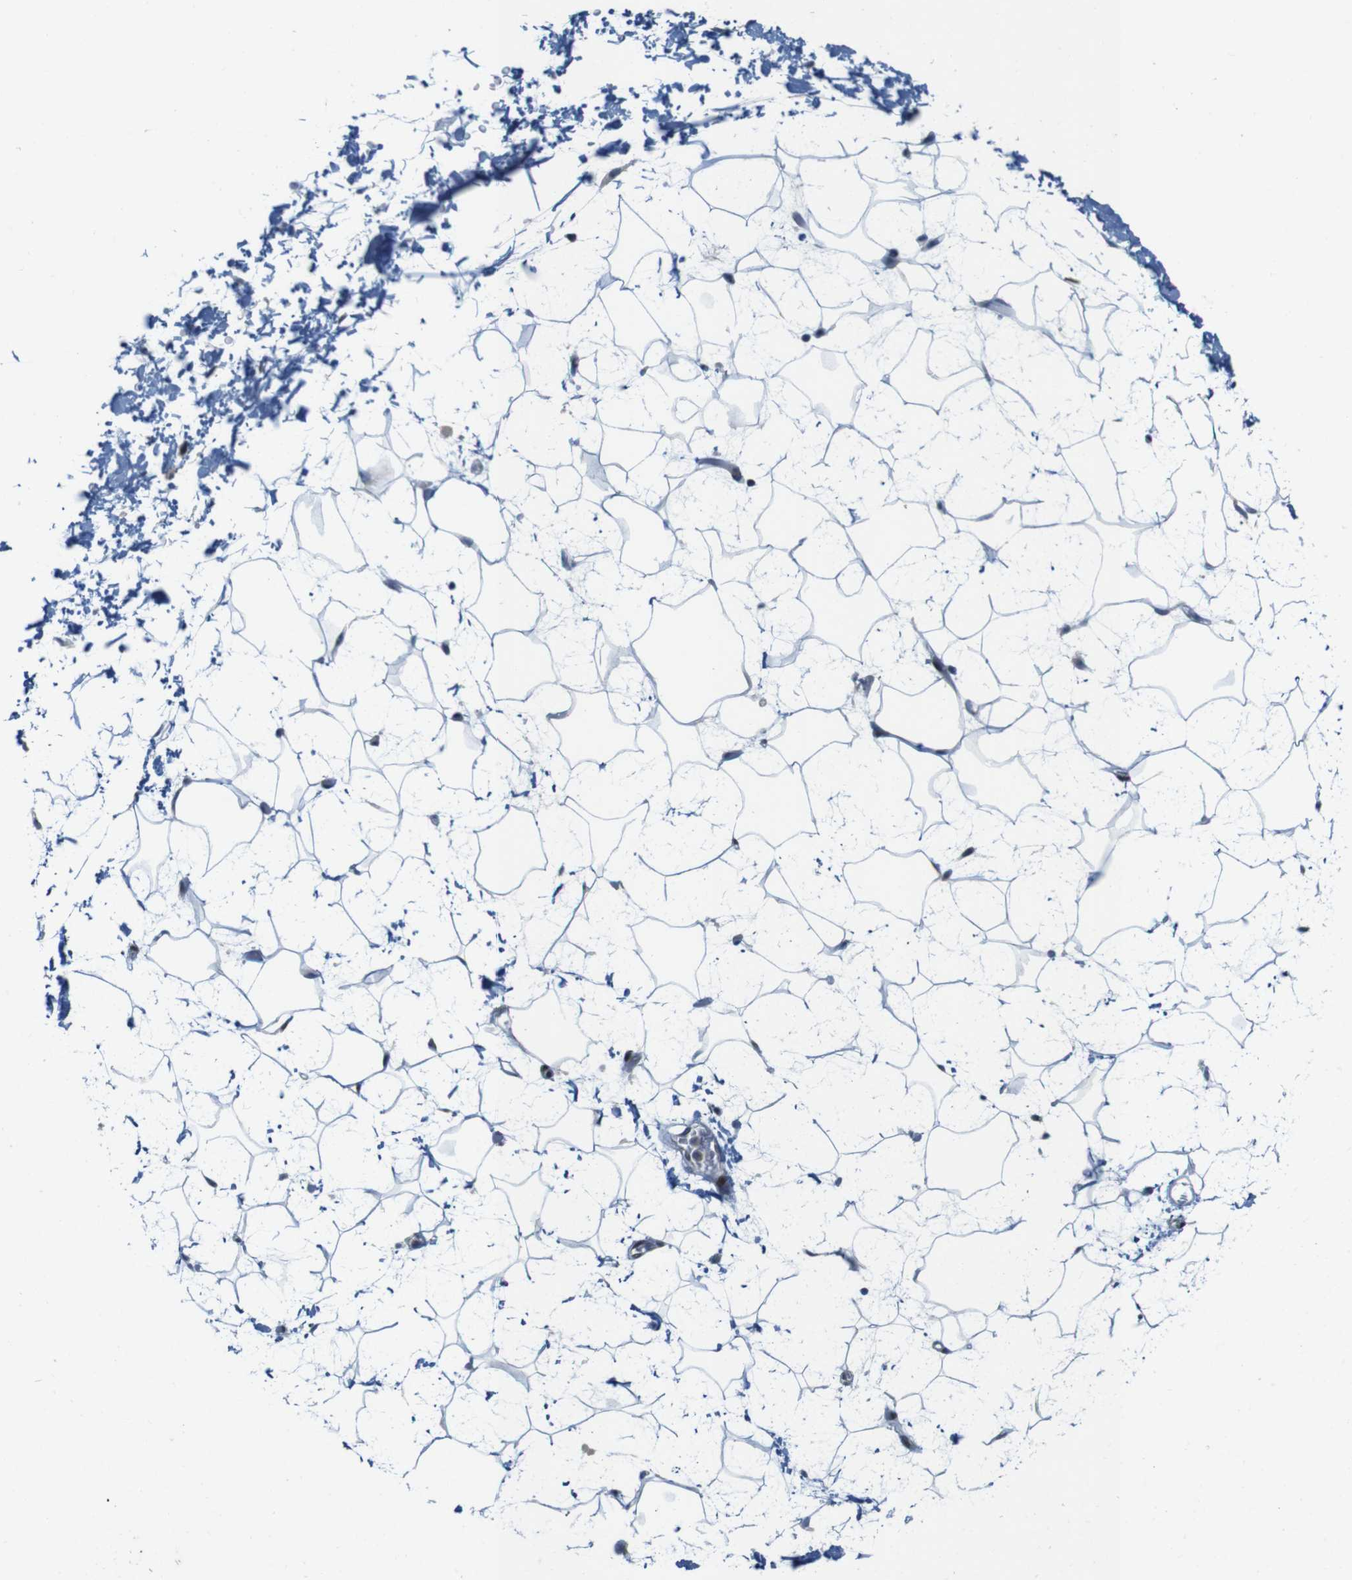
{"staining": {"intensity": "negative", "quantity": "none", "location": "none"}, "tissue": "adipose tissue", "cell_type": "Adipocytes", "image_type": "normal", "snomed": [{"axis": "morphology", "description": "Normal tissue, NOS"}, {"axis": "topography", "description": "Soft tissue"}], "caption": "This is an IHC micrograph of benign human adipose tissue. There is no expression in adipocytes.", "gene": "SKI", "patient": {"sex": "male", "age": 72}}